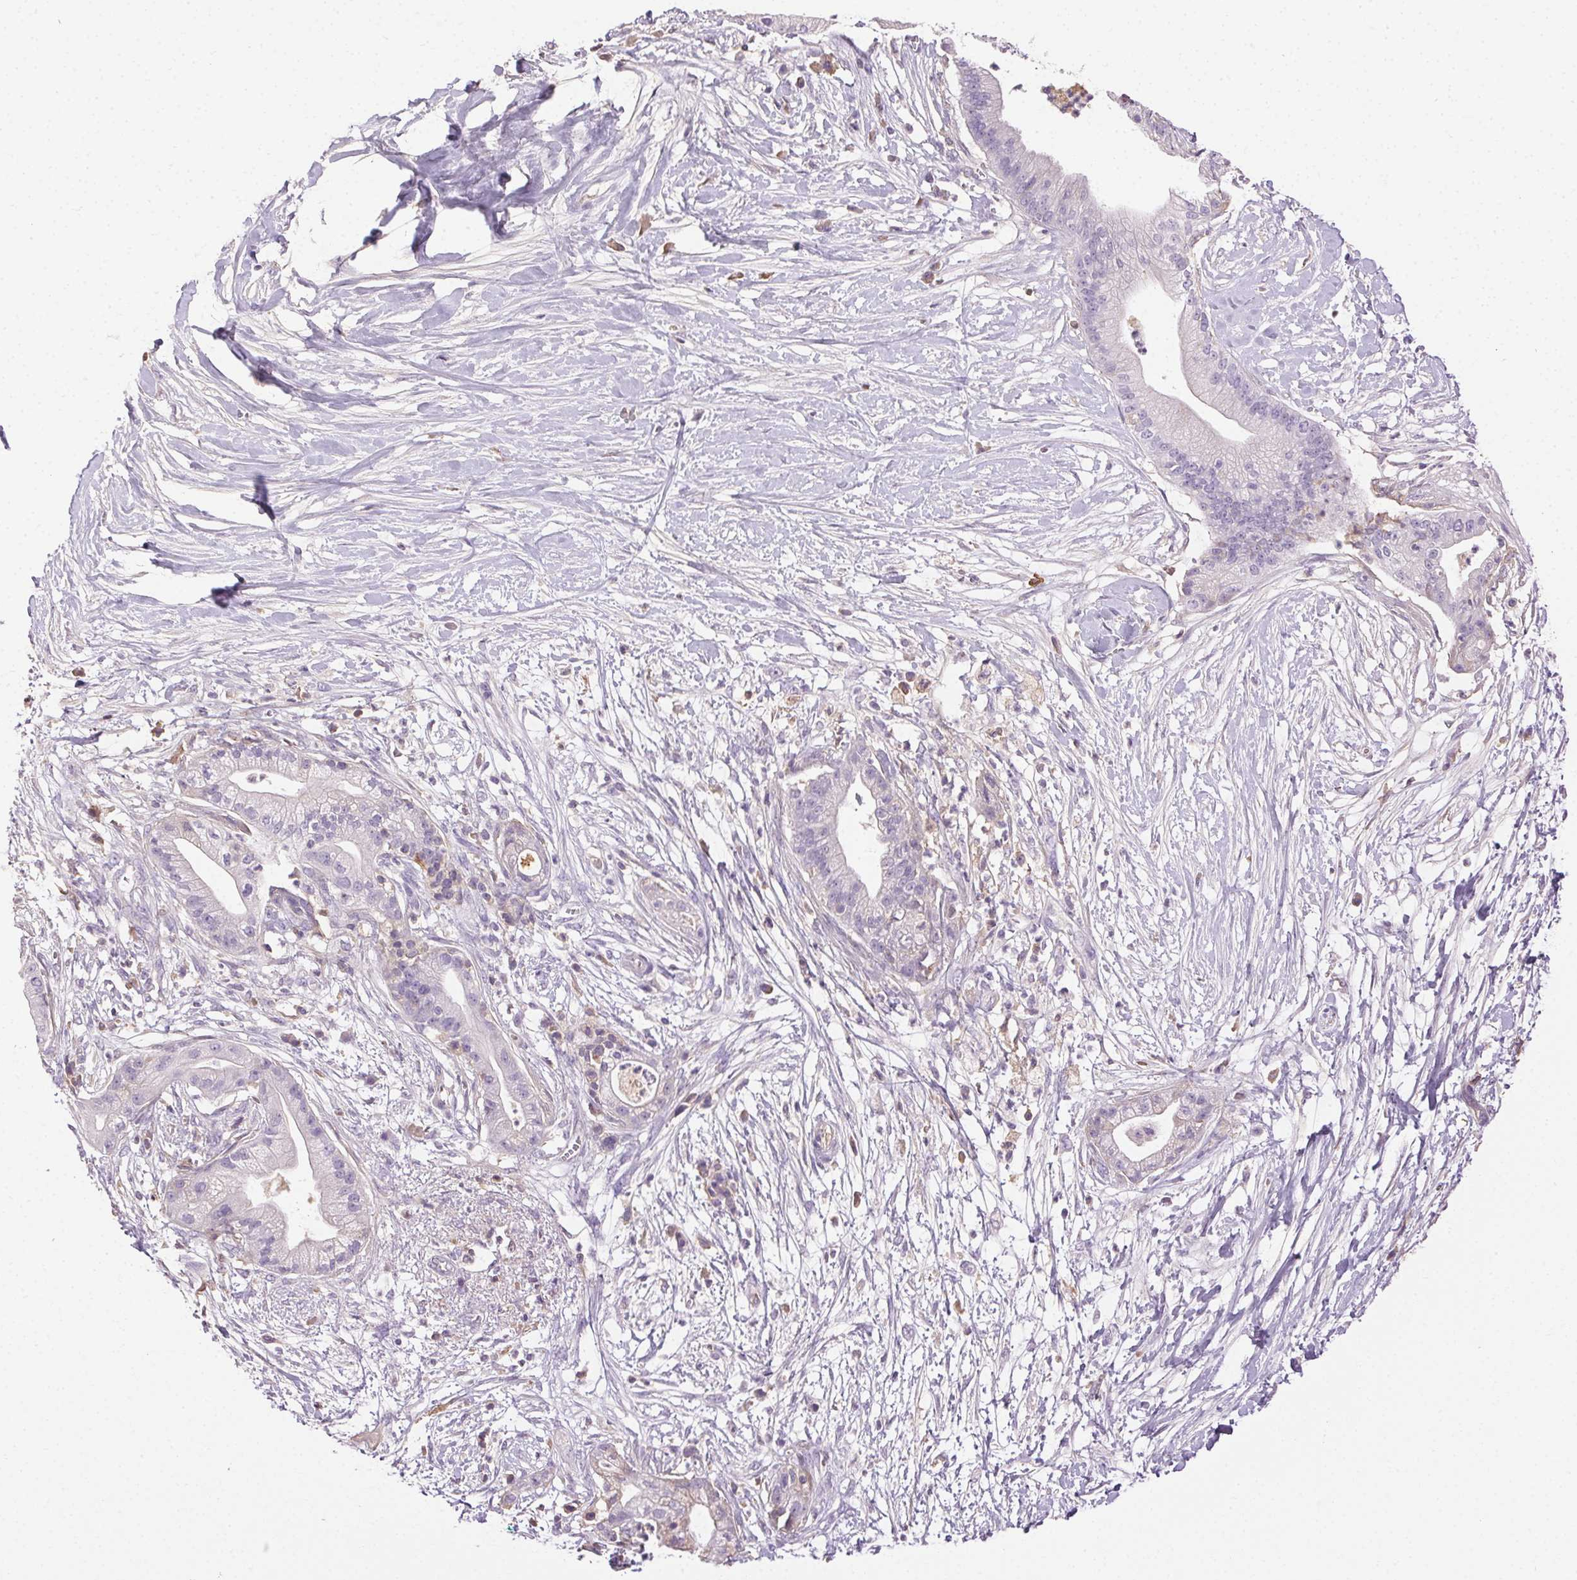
{"staining": {"intensity": "negative", "quantity": "none", "location": "none"}, "tissue": "pancreatic cancer", "cell_type": "Tumor cells", "image_type": "cancer", "snomed": [{"axis": "morphology", "description": "Normal tissue, NOS"}, {"axis": "morphology", "description": "Adenocarcinoma, NOS"}, {"axis": "topography", "description": "Lymph node"}, {"axis": "topography", "description": "Pancreas"}], "caption": "The immunohistochemistry photomicrograph has no significant positivity in tumor cells of pancreatic adenocarcinoma tissue. (DAB (3,3'-diaminobenzidine) immunohistochemistry (IHC) visualized using brightfield microscopy, high magnification).", "gene": "BPIFB2", "patient": {"sex": "female", "age": 58}}